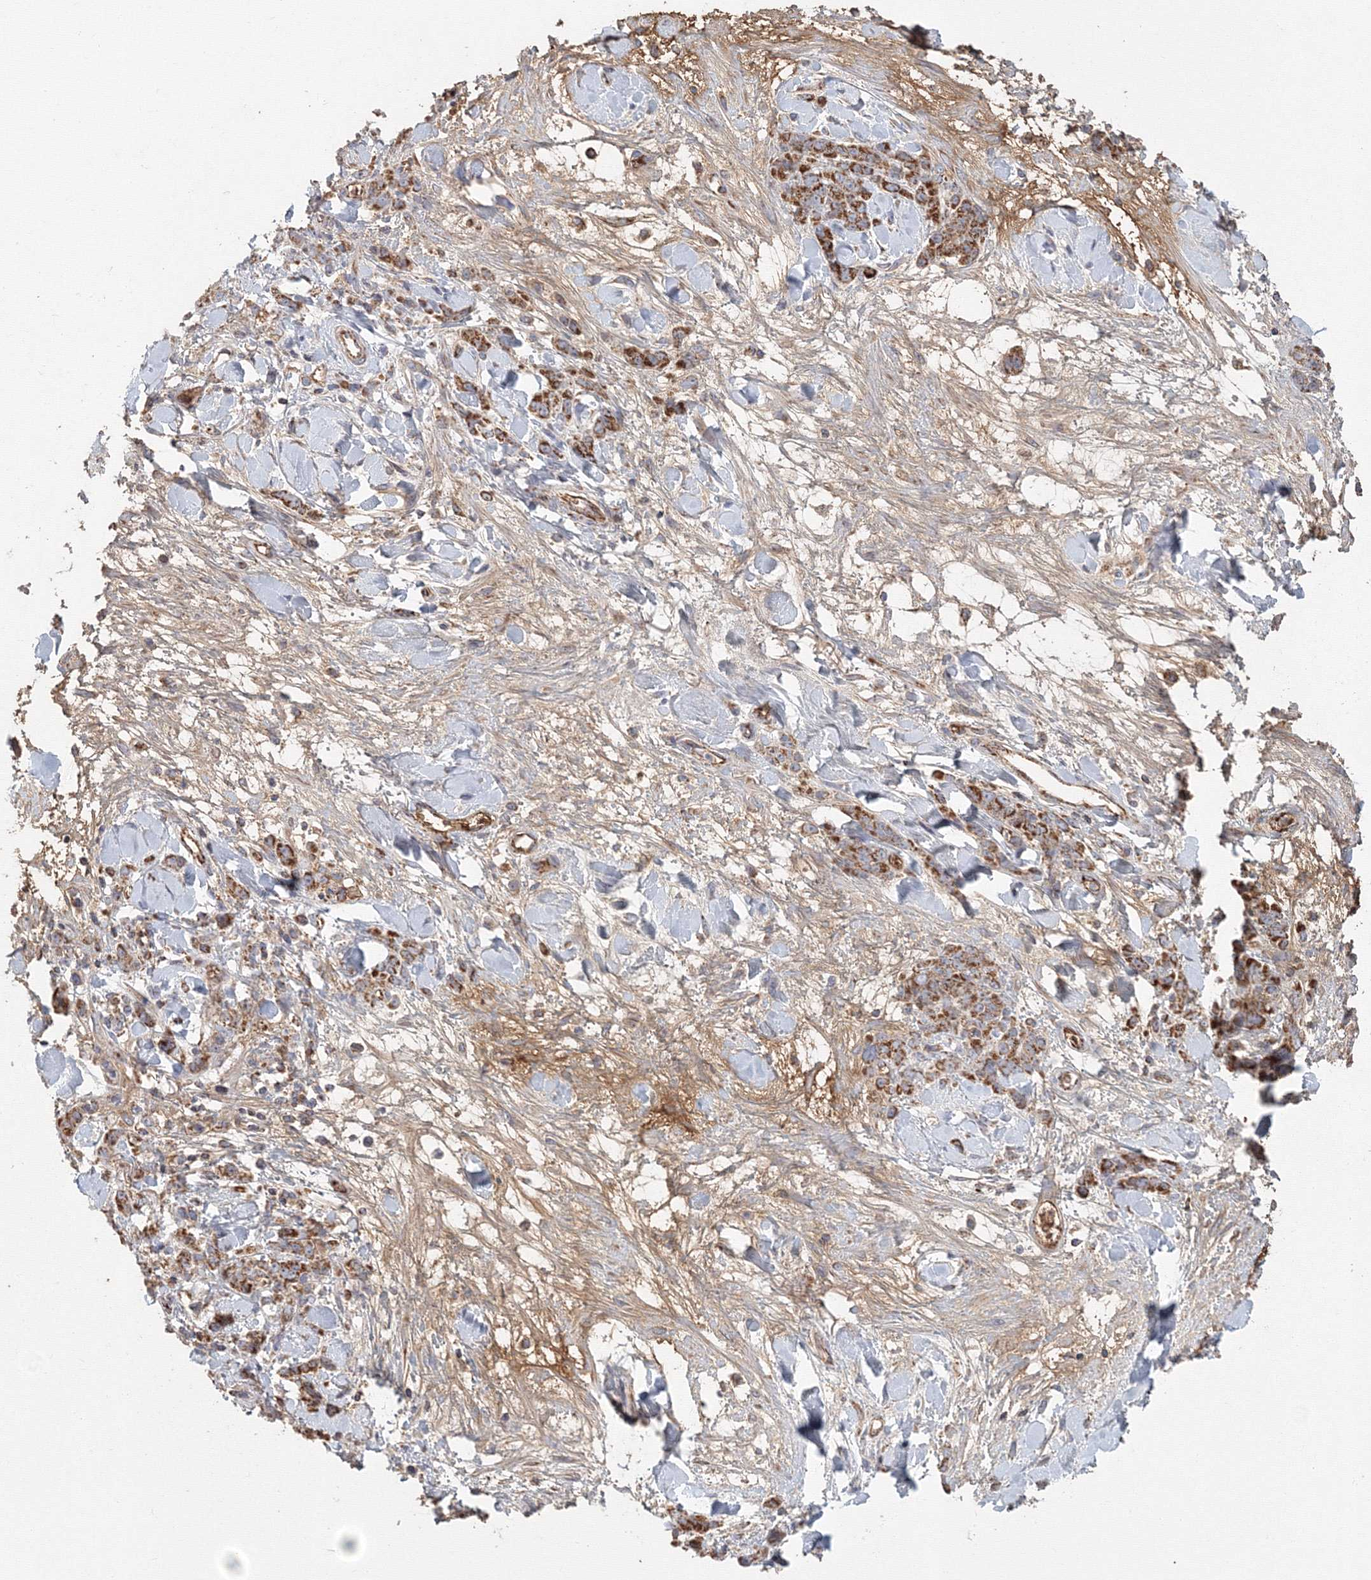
{"staining": {"intensity": "strong", "quantity": ">75%", "location": "cytoplasmic/membranous"}, "tissue": "stomach cancer", "cell_type": "Tumor cells", "image_type": "cancer", "snomed": [{"axis": "morphology", "description": "Normal tissue, NOS"}, {"axis": "morphology", "description": "Adenocarcinoma, NOS"}, {"axis": "topography", "description": "Stomach"}], "caption": "Immunohistochemistry micrograph of human stomach cancer stained for a protein (brown), which shows high levels of strong cytoplasmic/membranous positivity in approximately >75% of tumor cells.", "gene": "GRPEL1", "patient": {"sex": "male", "age": 82}}